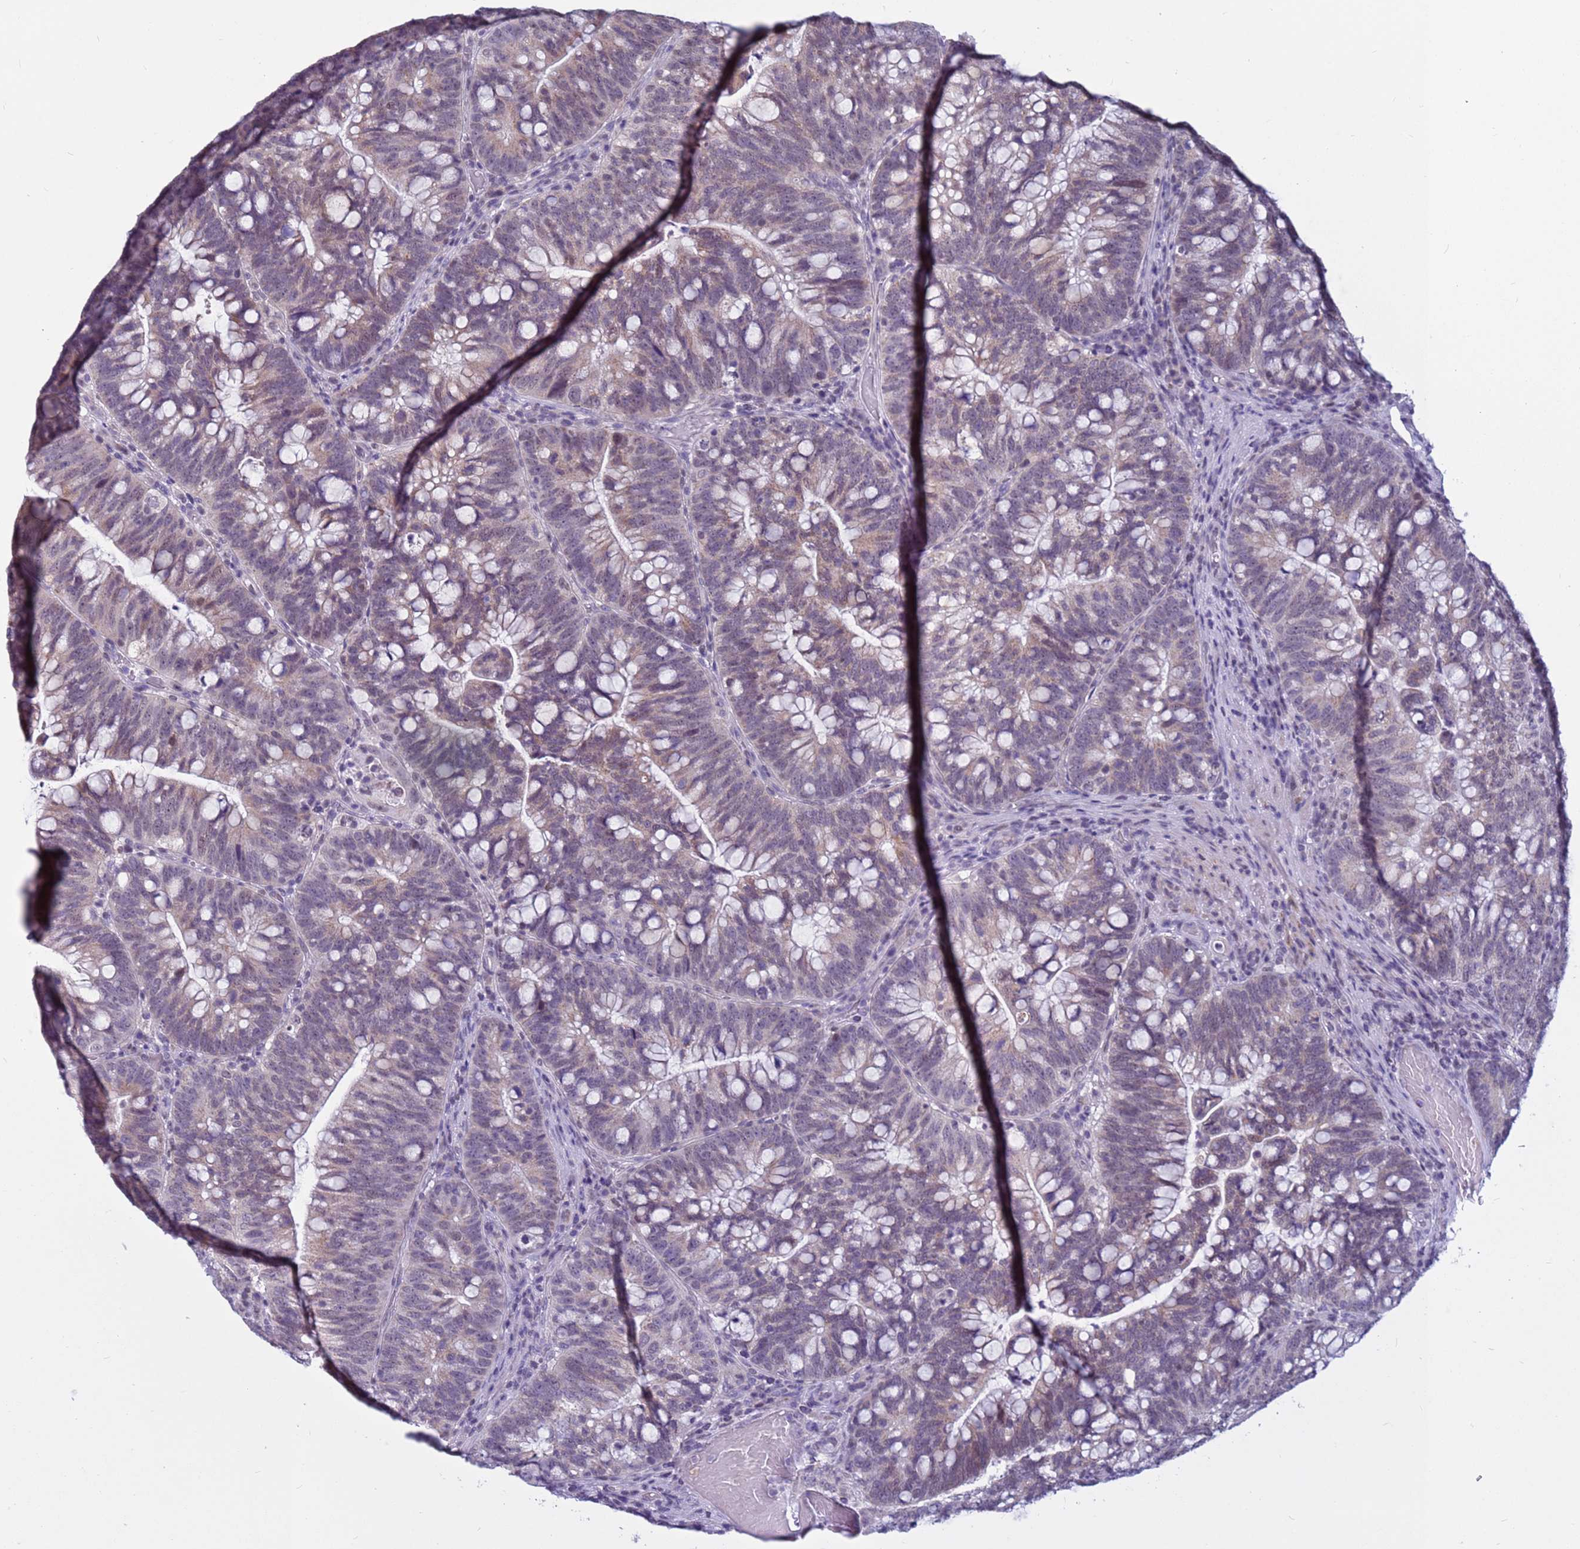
{"staining": {"intensity": "weak", "quantity": "25%-75%", "location": "cytoplasmic/membranous"}, "tissue": "colorectal cancer", "cell_type": "Tumor cells", "image_type": "cancer", "snomed": [{"axis": "morphology", "description": "Adenocarcinoma, NOS"}, {"axis": "topography", "description": "Colon"}], "caption": "Human colorectal cancer stained for a protein (brown) shows weak cytoplasmic/membranous positive staining in approximately 25%-75% of tumor cells.", "gene": "CDK2AP2", "patient": {"sex": "female", "age": 66}}